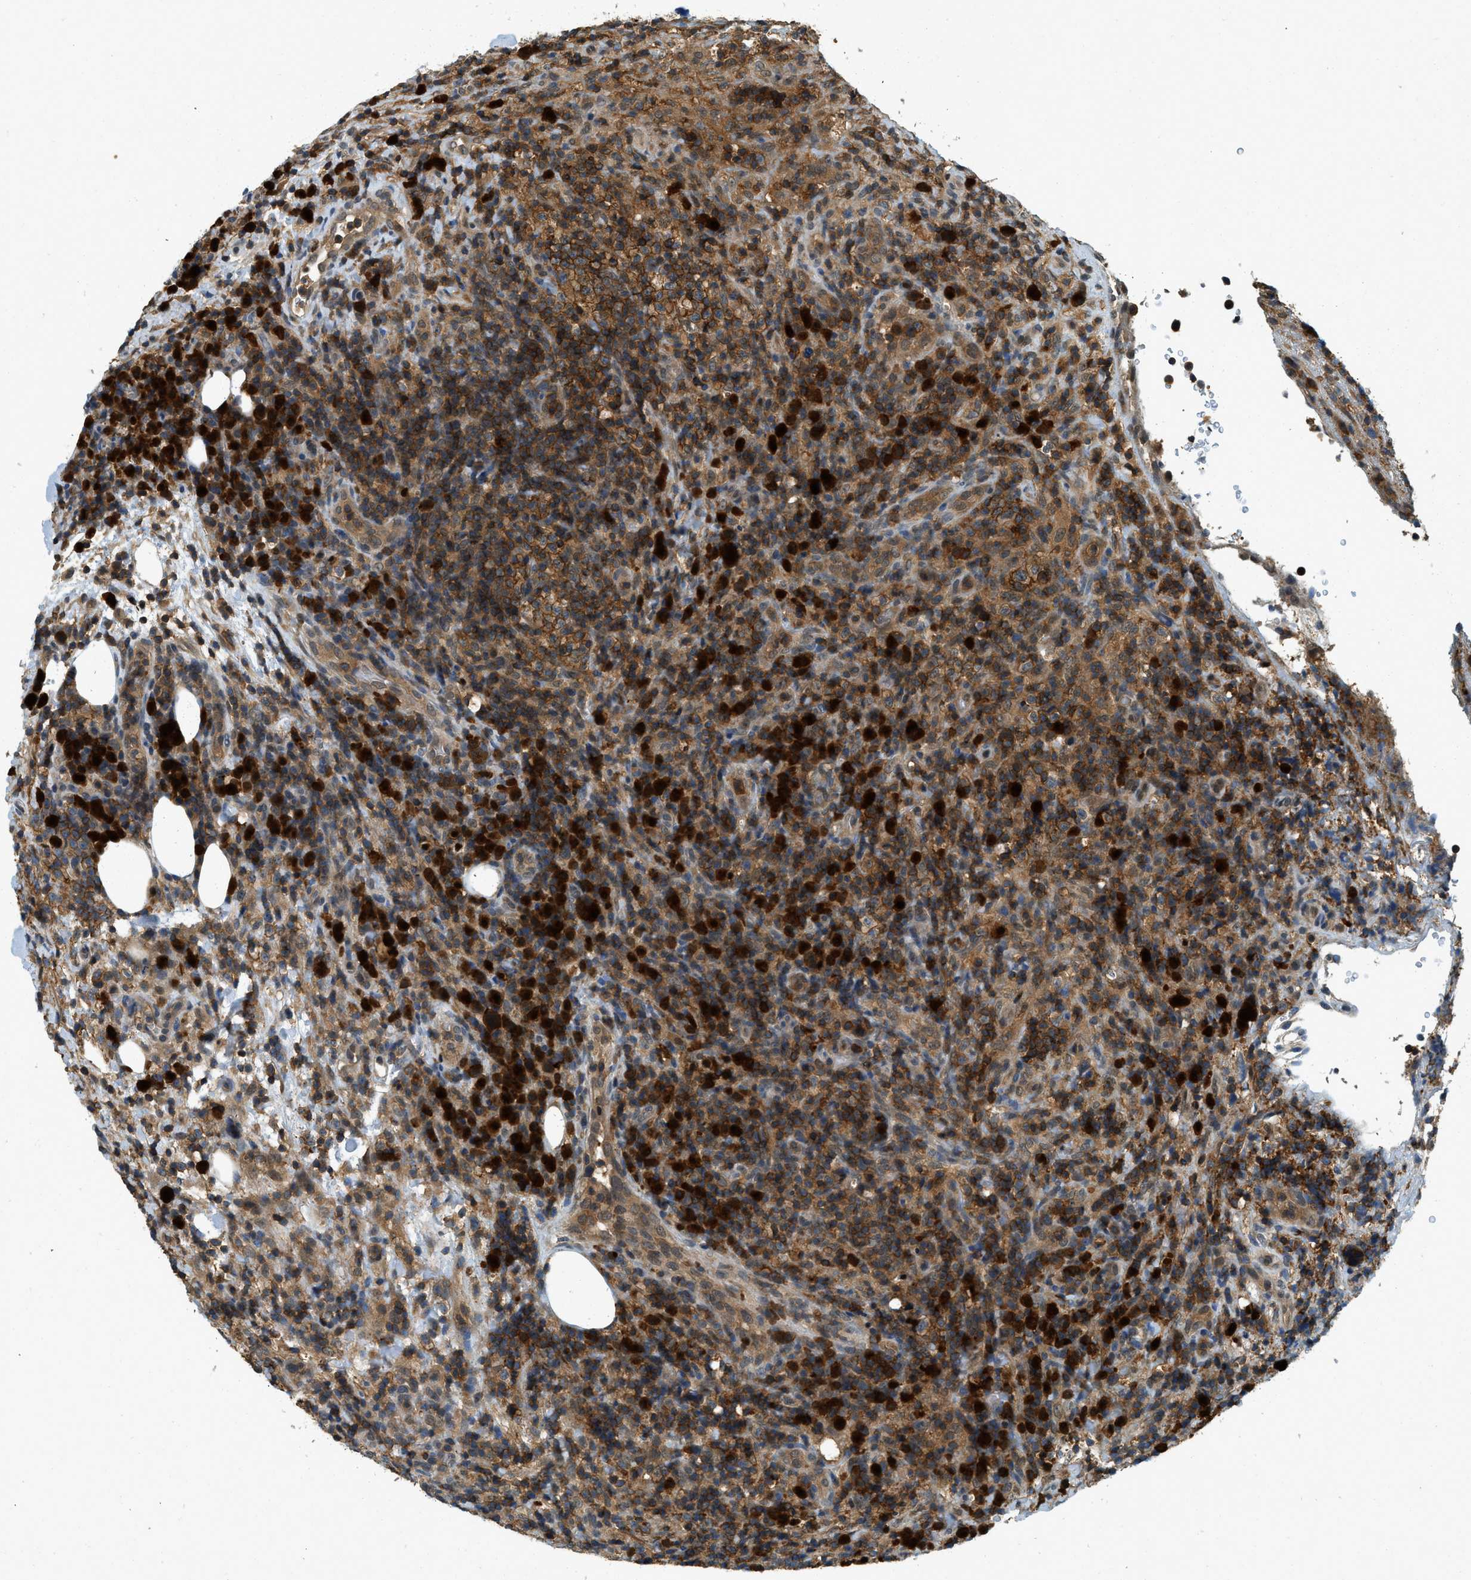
{"staining": {"intensity": "moderate", "quantity": ">75%", "location": "cytoplasmic/membranous"}, "tissue": "lymphoma", "cell_type": "Tumor cells", "image_type": "cancer", "snomed": [{"axis": "morphology", "description": "Malignant lymphoma, non-Hodgkin's type, High grade"}, {"axis": "topography", "description": "Lymph node"}], "caption": "DAB immunohistochemical staining of human malignant lymphoma, non-Hodgkin's type (high-grade) displays moderate cytoplasmic/membranous protein staining in approximately >75% of tumor cells.", "gene": "GMPPB", "patient": {"sex": "female", "age": 76}}